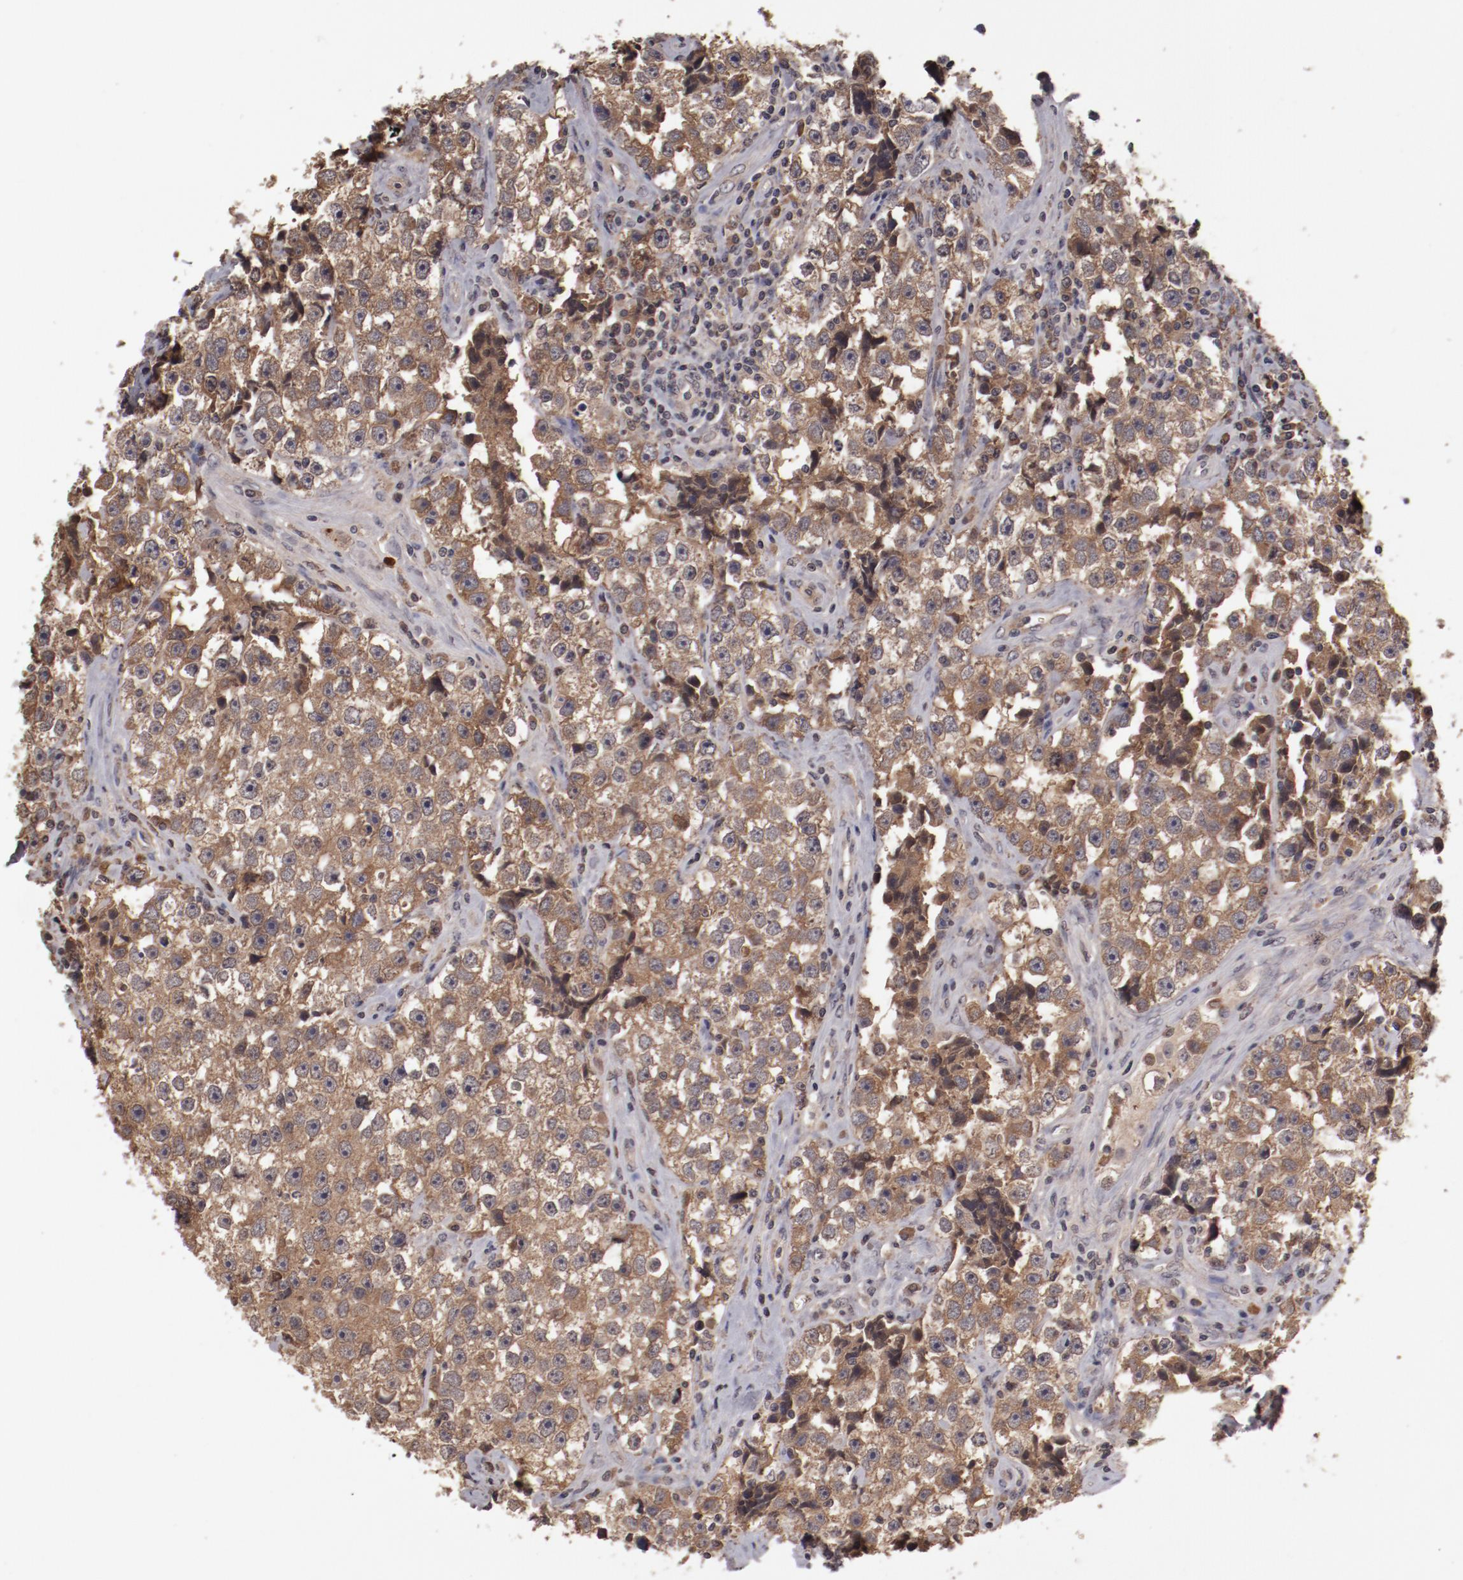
{"staining": {"intensity": "strong", "quantity": ">75%", "location": "cytoplasmic/membranous"}, "tissue": "testis cancer", "cell_type": "Tumor cells", "image_type": "cancer", "snomed": [{"axis": "morphology", "description": "Seminoma, NOS"}, {"axis": "topography", "description": "Testis"}], "caption": "The photomicrograph exhibits staining of seminoma (testis), revealing strong cytoplasmic/membranous protein staining (brown color) within tumor cells. (Stains: DAB (3,3'-diaminobenzidine) in brown, nuclei in blue, Microscopy: brightfield microscopy at high magnification).", "gene": "CP", "patient": {"sex": "male", "age": 32}}